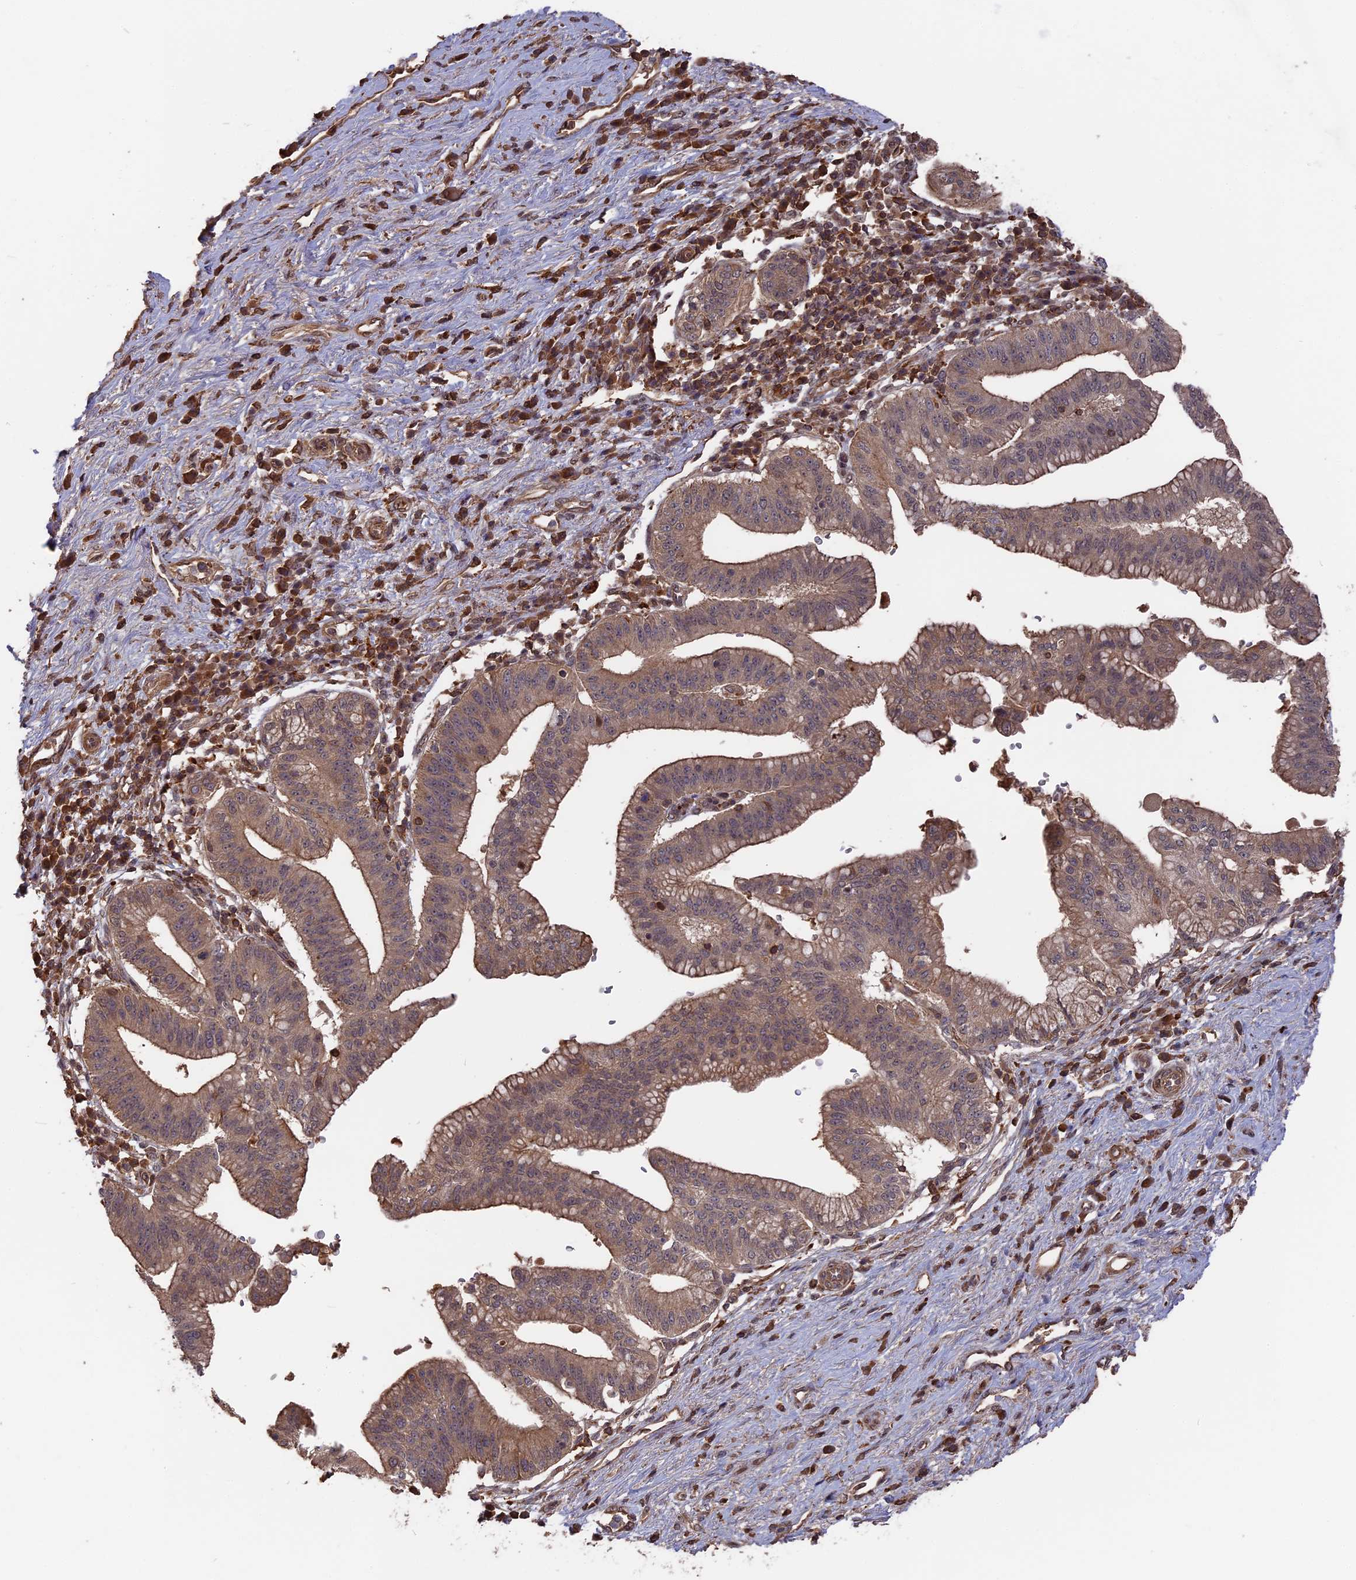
{"staining": {"intensity": "moderate", "quantity": "25%-75%", "location": "cytoplasmic/membranous"}, "tissue": "pancreatic cancer", "cell_type": "Tumor cells", "image_type": "cancer", "snomed": [{"axis": "morphology", "description": "Adenocarcinoma, NOS"}, {"axis": "topography", "description": "Pancreas"}], "caption": "Pancreatic cancer (adenocarcinoma) stained with a protein marker reveals moderate staining in tumor cells.", "gene": "TELO2", "patient": {"sex": "male", "age": 68}}